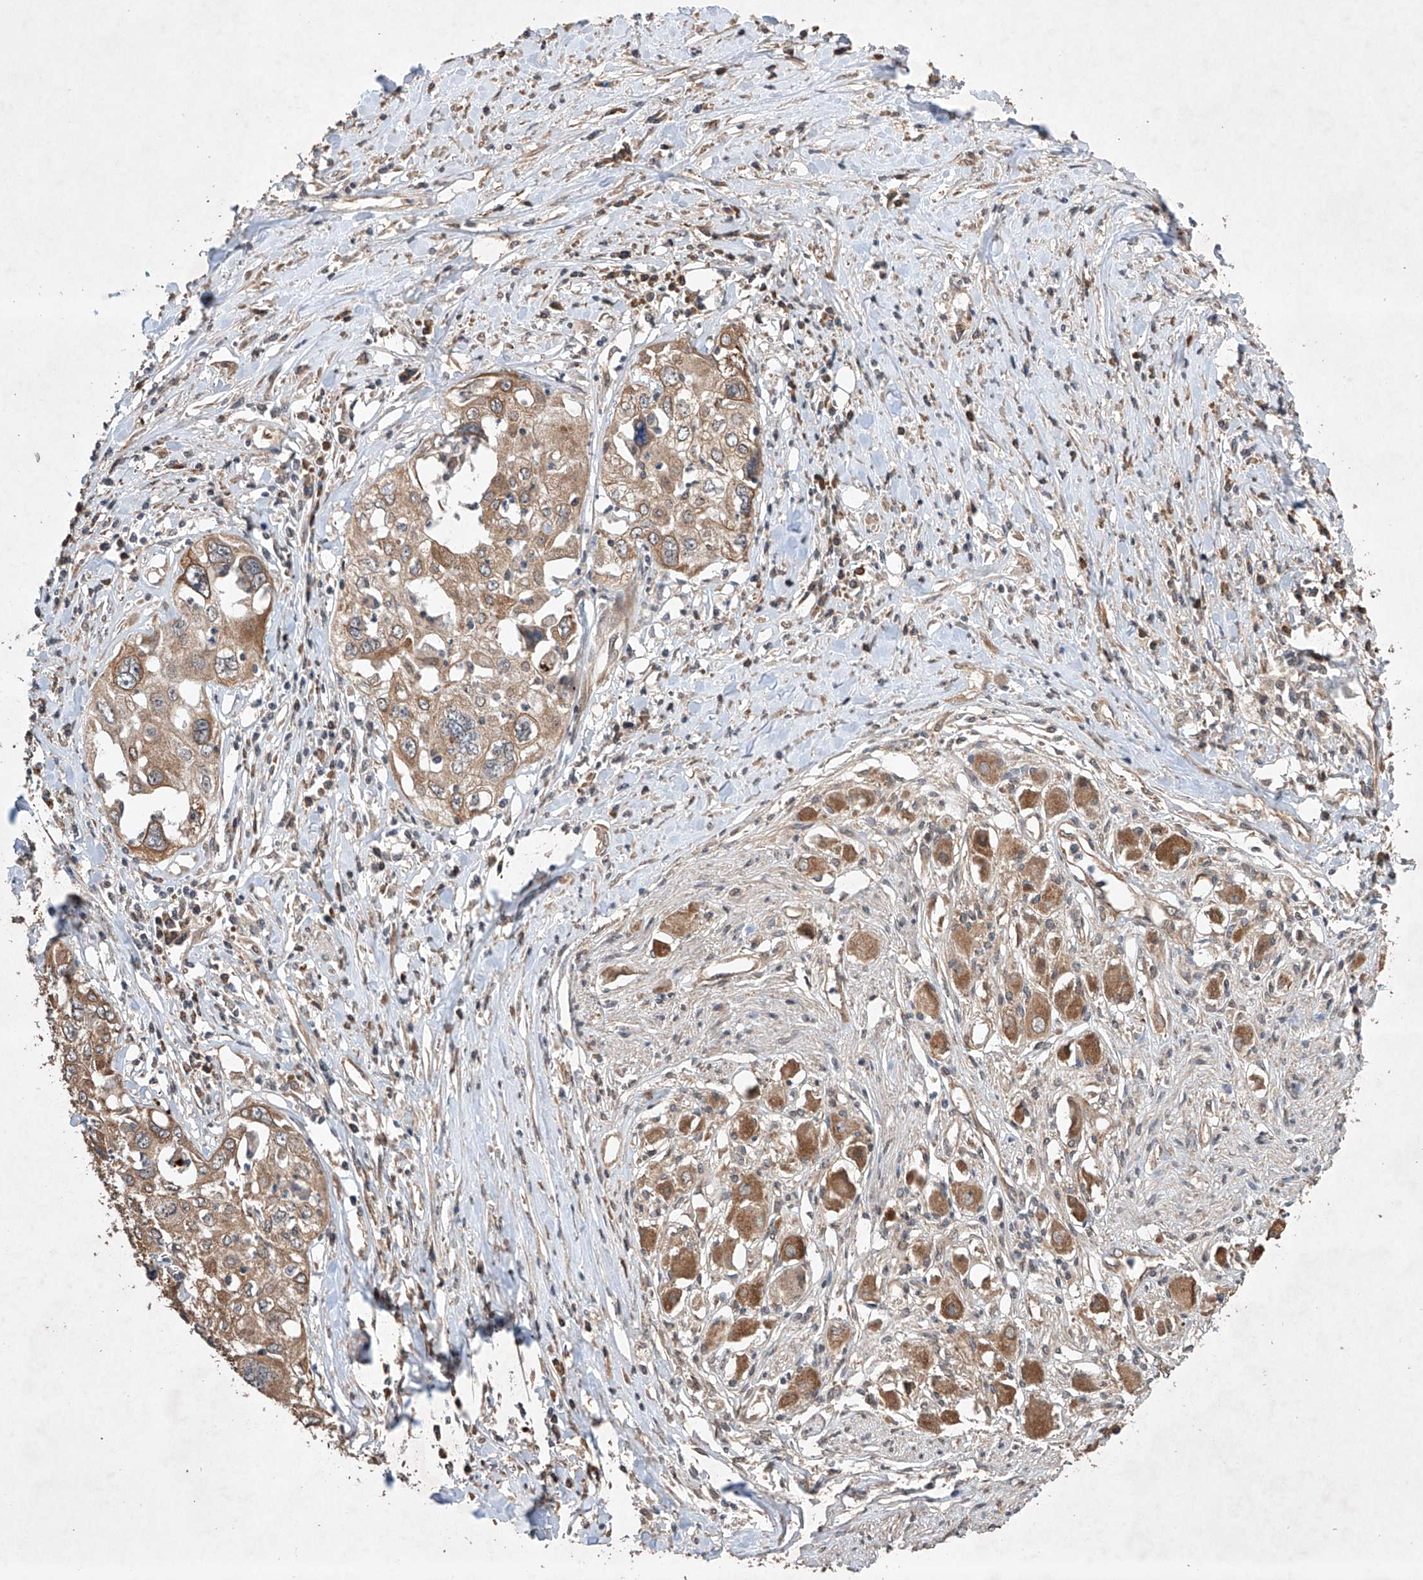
{"staining": {"intensity": "moderate", "quantity": ">75%", "location": "cytoplasmic/membranous"}, "tissue": "cervical cancer", "cell_type": "Tumor cells", "image_type": "cancer", "snomed": [{"axis": "morphology", "description": "Squamous cell carcinoma, NOS"}, {"axis": "topography", "description": "Cervix"}], "caption": "Brown immunohistochemical staining in squamous cell carcinoma (cervical) reveals moderate cytoplasmic/membranous staining in approximately >75% of tumor cells. The staining was performed using DAB (3,3'-diaminobenzidine) to visualize the protein expression in brown, while the nuclei were stained in blue with hematoxylin (Magnification: 20x).", "gene": "LURAP1", "patient": {"sex": "female", "age": 31}}